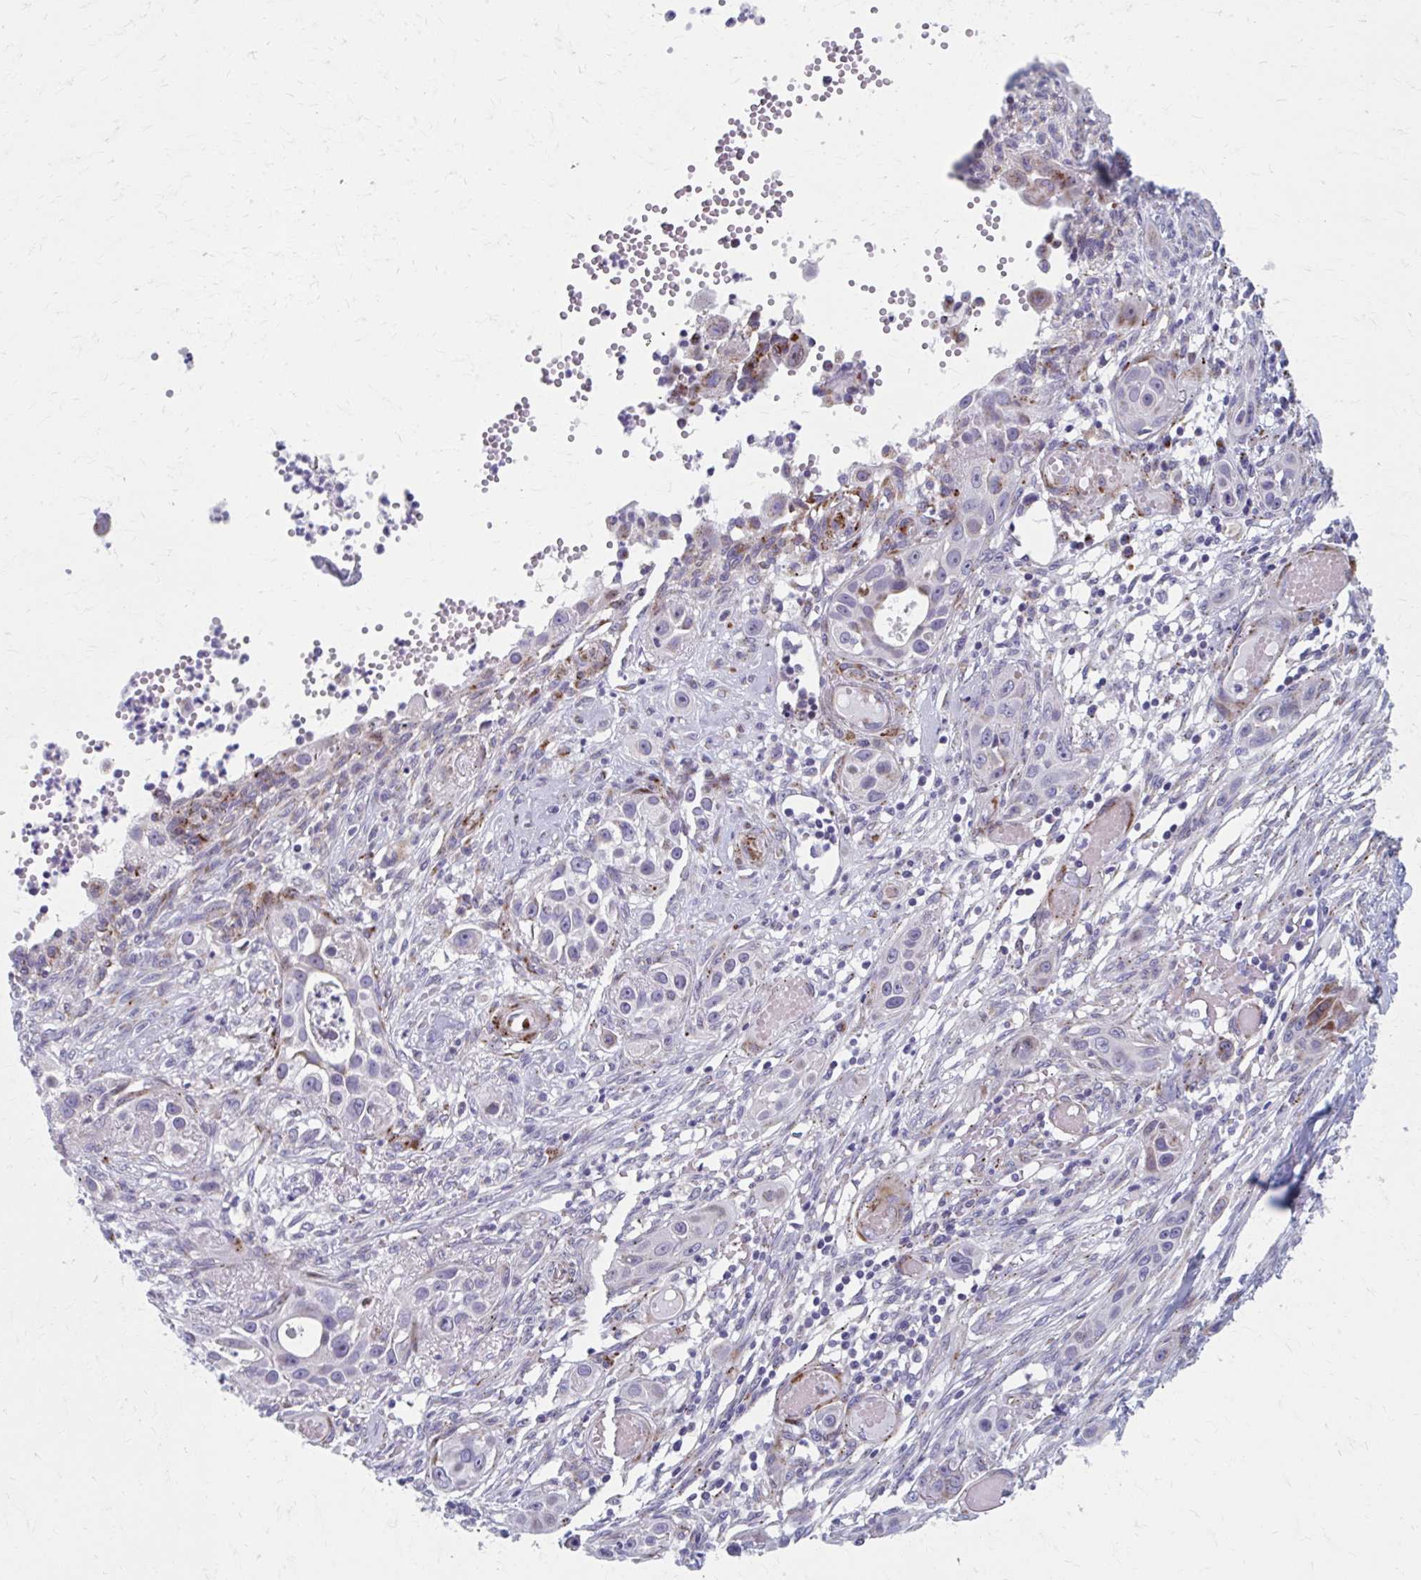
{"staining": {"intensity": "negative", "quantity": "none", "location": "none"}, "tissue": "skin cancer", "cell_type": "Tumor cells", "image_type": "cancer", "snomed": [{"axis": "morphology", "description": "Squamous cell carcinoma, NOS"}, {"axis": "topography", "description": "Skin"}], "caption": "Immunohistochemical staining of skin cancer demonstrates no significant positivity in tumor cells.", "gene": "OLFM2", "patient": {"sex": "female", "age": 69}}